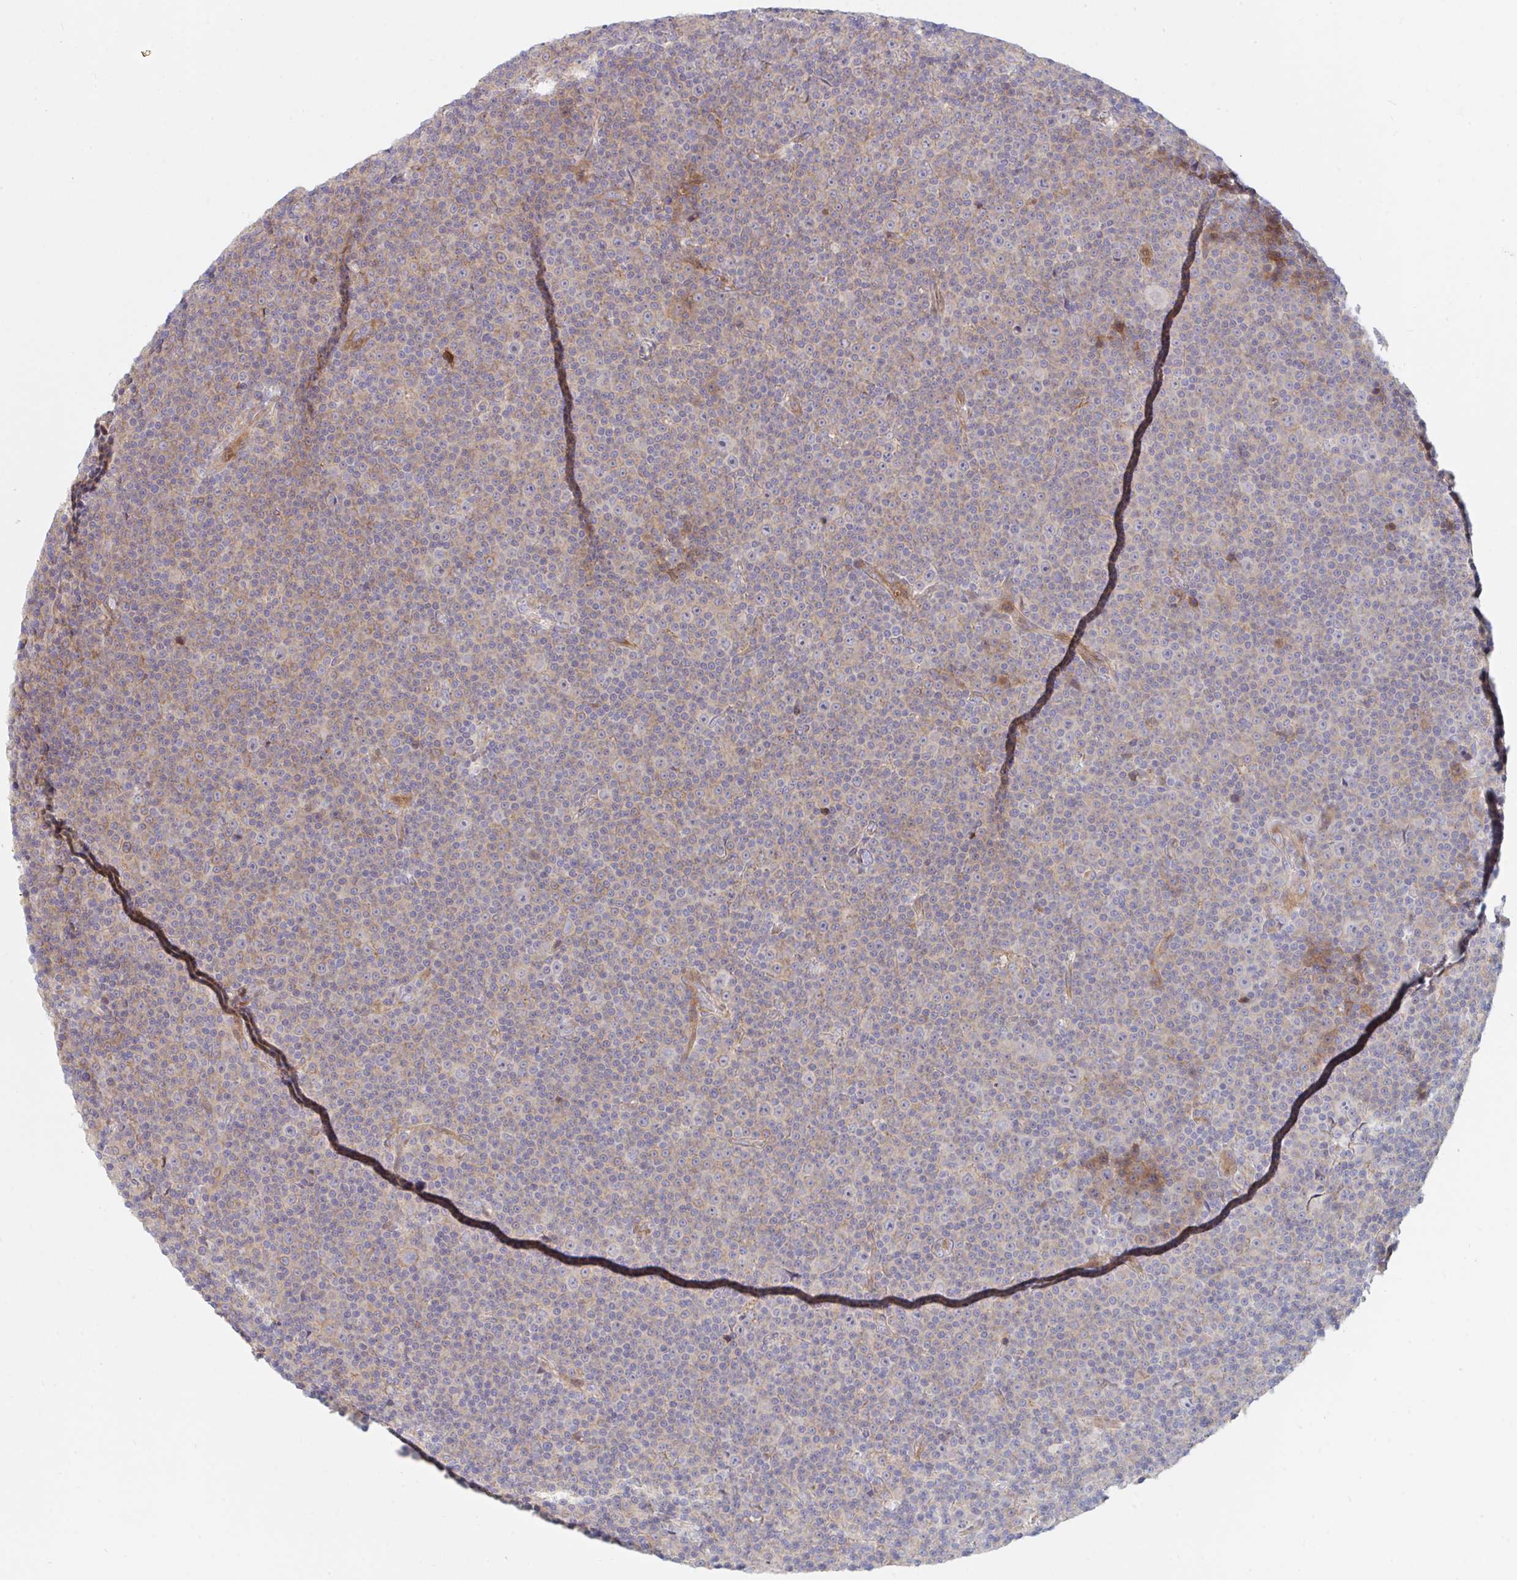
{"staining": {"intensity": "weak", "quantity": "25%-75%", "location": "cytoplasmic/membranous"}, "tissue": "lymphoma", "cell_type": "Tumor cells", "image_type": "cancer", "snomed": [{"axis": "morphology", "description": "Malignant lymphoma, non-Hodgkin's type, Low grade"}, {"axis": "topography", "description": "Lymph node"}], "caption": "About 25%-75% of tumor cells in human malignant lymphoma, non-Hodgkin's type (low-grade) display weak cytoplasmic/membranous protein positivity as visualized by brown immunohistochemical staining.", "gene": "TNFSF4", "patient": {"sex": "female", "age": 67}}